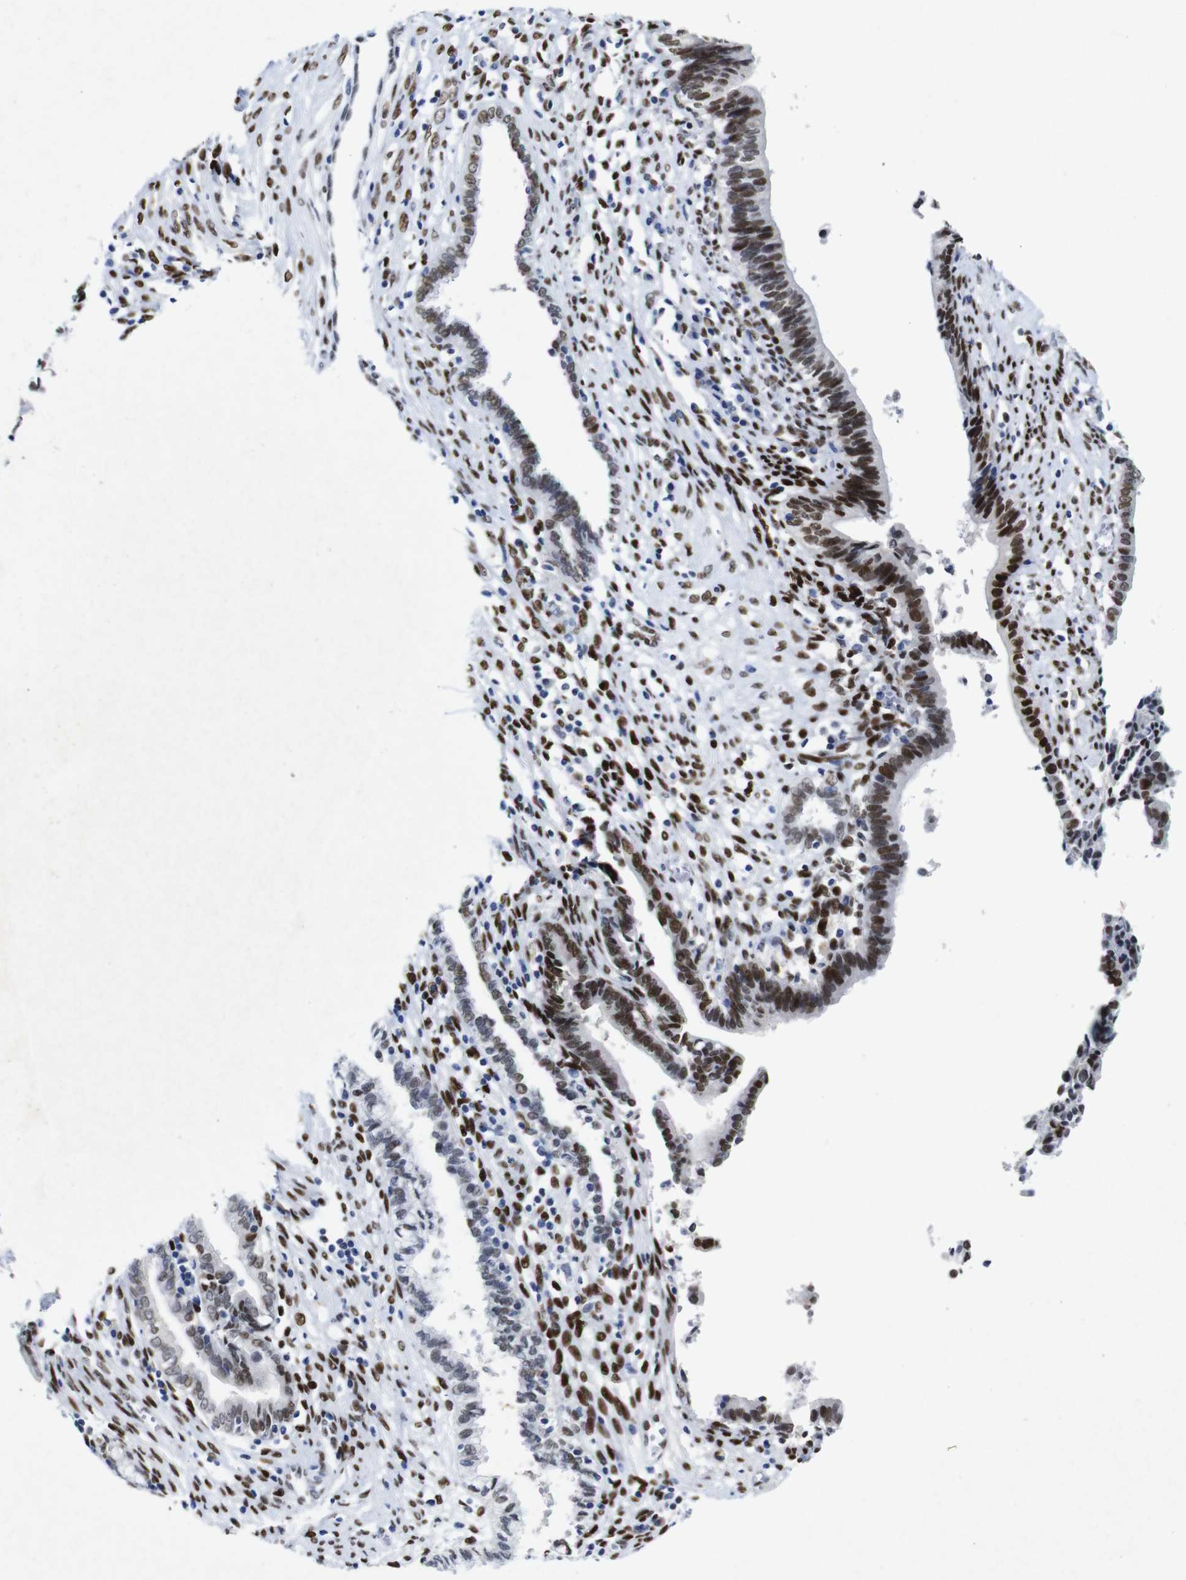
{"staining": {"intensity": "strong", "quantity": ">75%", "location": "nuclear"}, "tissue": "cervical cancer", "cell_type": "Tumor cells", "image_type": "cancer", "snomed": [{"axis": "morphology", "description": "Adenocarcinoma, NOS"}, {"axis": "topography", "description": "Cervix"}], "caption": "Immunohistochemical staining of human cervical adenocarcinoma reveals high levels of strong nuclear protein staining in about >75% of tumor cells.", "gene": "FOSL2", "patient": {"sex": "female", "age": 44}}